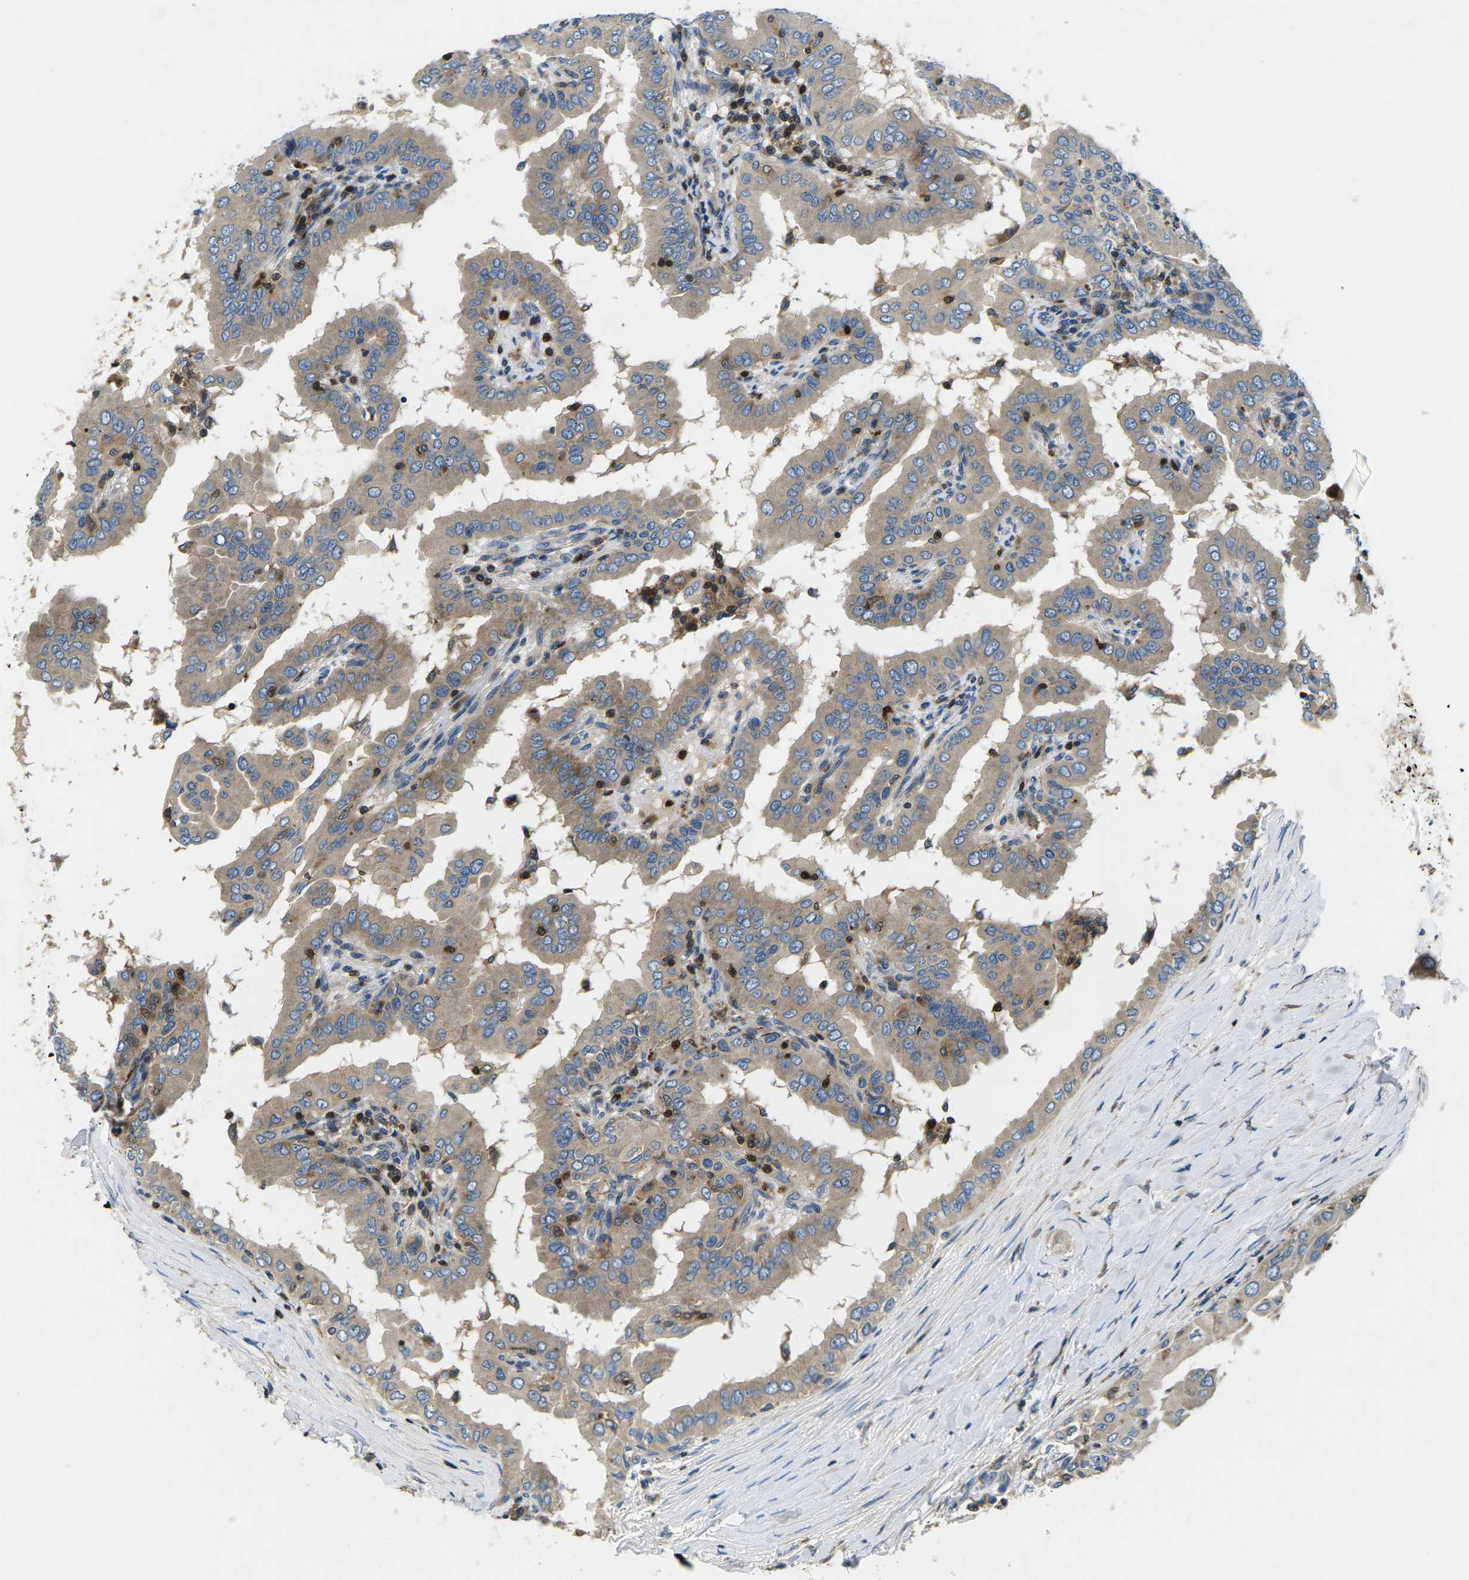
{"staining": {"intensity": "weak", "quantity": ">75%", "location": "cytoplasmic/membranous"}, "tissue": "thyroid cancer", "cell_type": "Tumor cells", "image_type": "cancer", "snomed": [{"axis": "morphology", "description": "Papillary adenocarcinoma, NOS"}, {"axis": "topography", "description": "Thyroid gland"}], "caption": "IHC of thyroid cancer (papillary adenocarcinoma) demonstrates low levels of weak cytoplasmic/membranous staining in approximately >75% of tumor cells.", "gene": "PLCE1", "patient": {"sex": "male", "age": 33}}